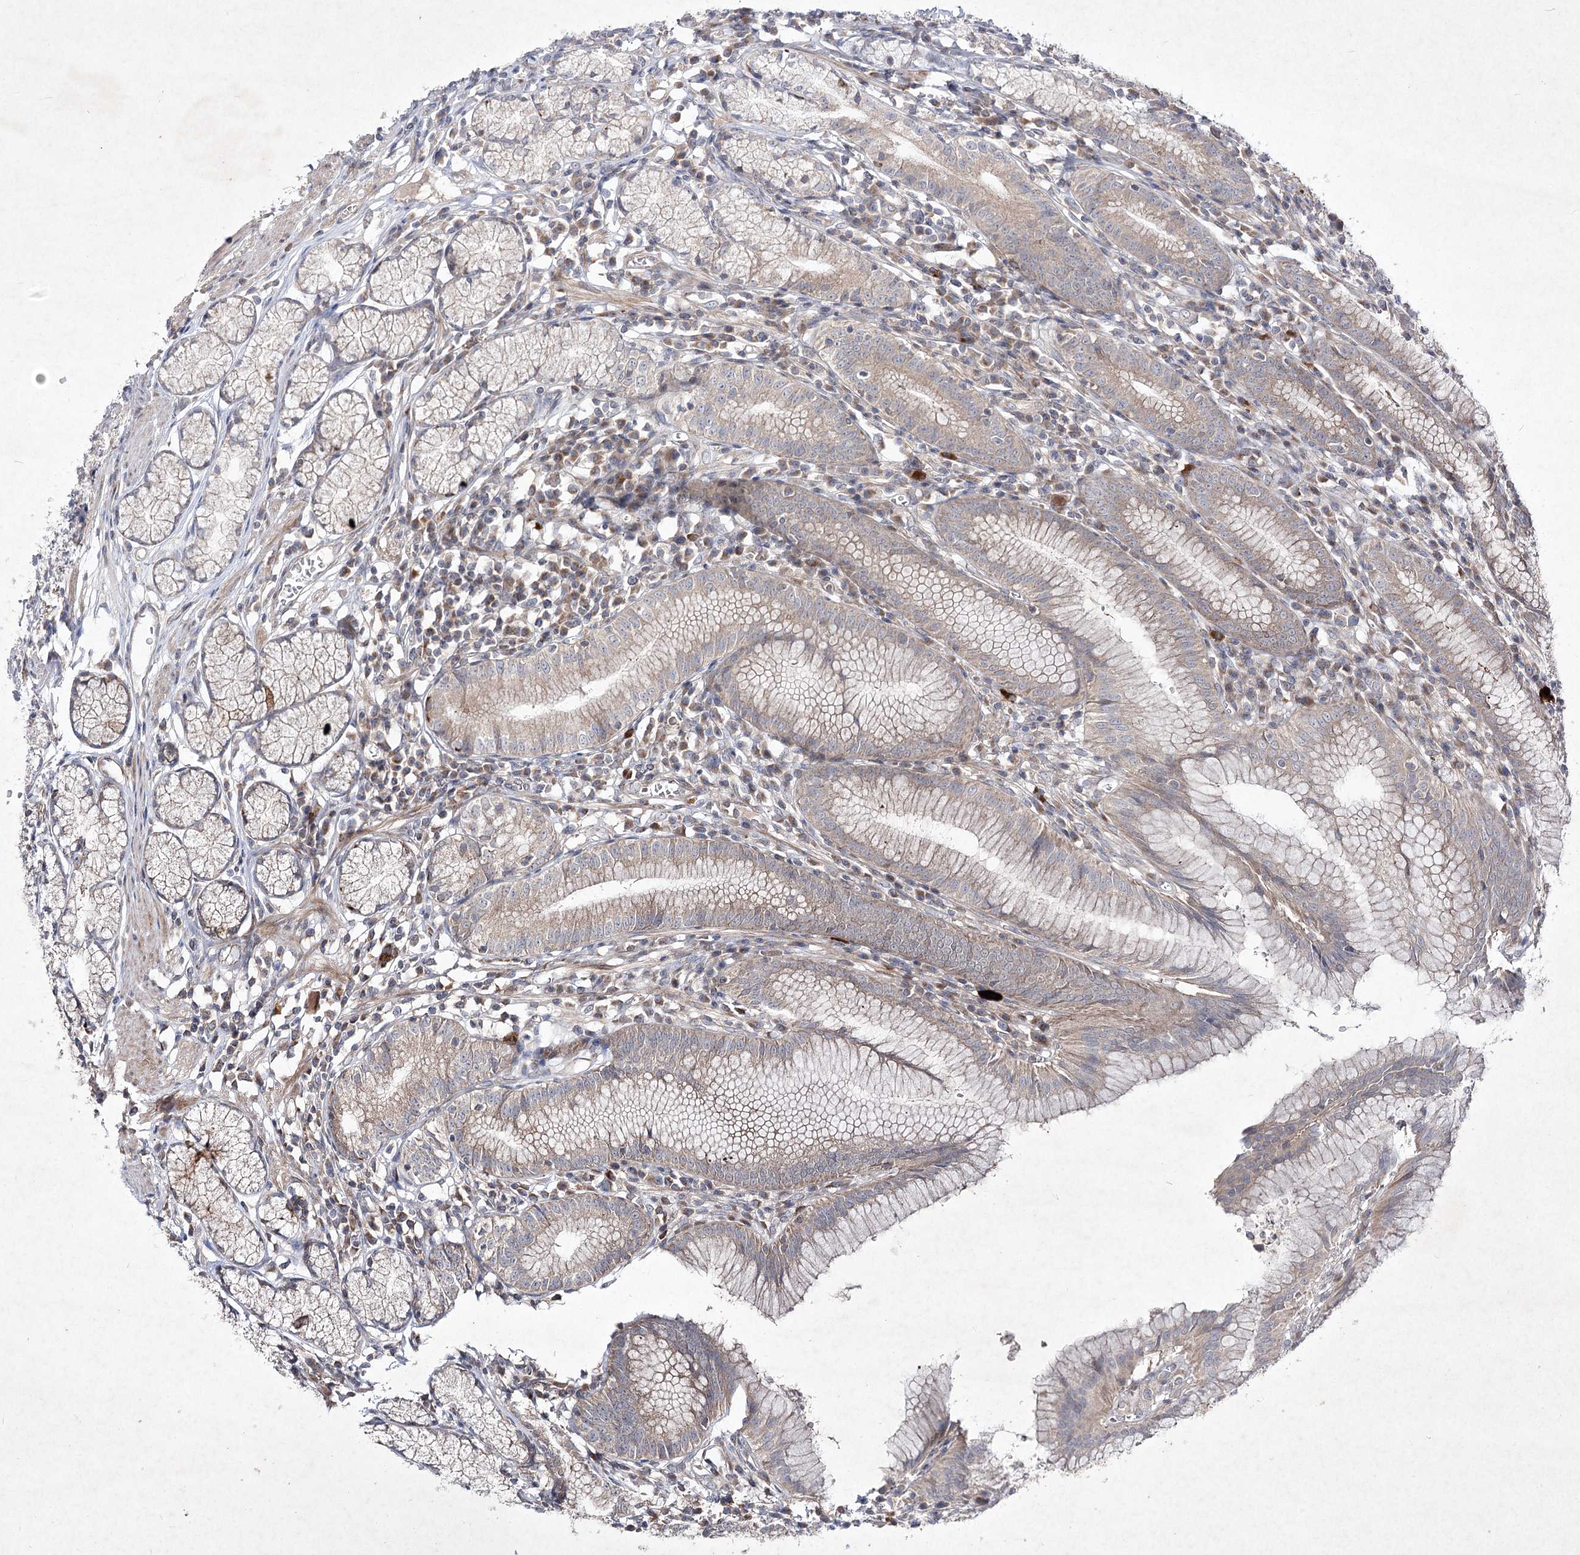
{"staining": {"intensity": "moderate", "quantity": ">75%", "location": "cytoplasmic/membranous"}, "tissue": "stomach", "cell_type": "Glandular cells", "image_type": "normal", "snomed": [{"axis": "morphology", "description": "Normal tissue, NOS"}, {"axis": "topography", "description": "Stomach"}], "caption": "High-power microscopy captured an IHC histopathology image of benign stomach, revealing moderate cytoplasmic/membranous expression in approximately >75% of glandular cells. (IHC, brightfield microscopy, high magnification).", "gene": "CIB2", "patient": {"sex": "male", "age": 55}}